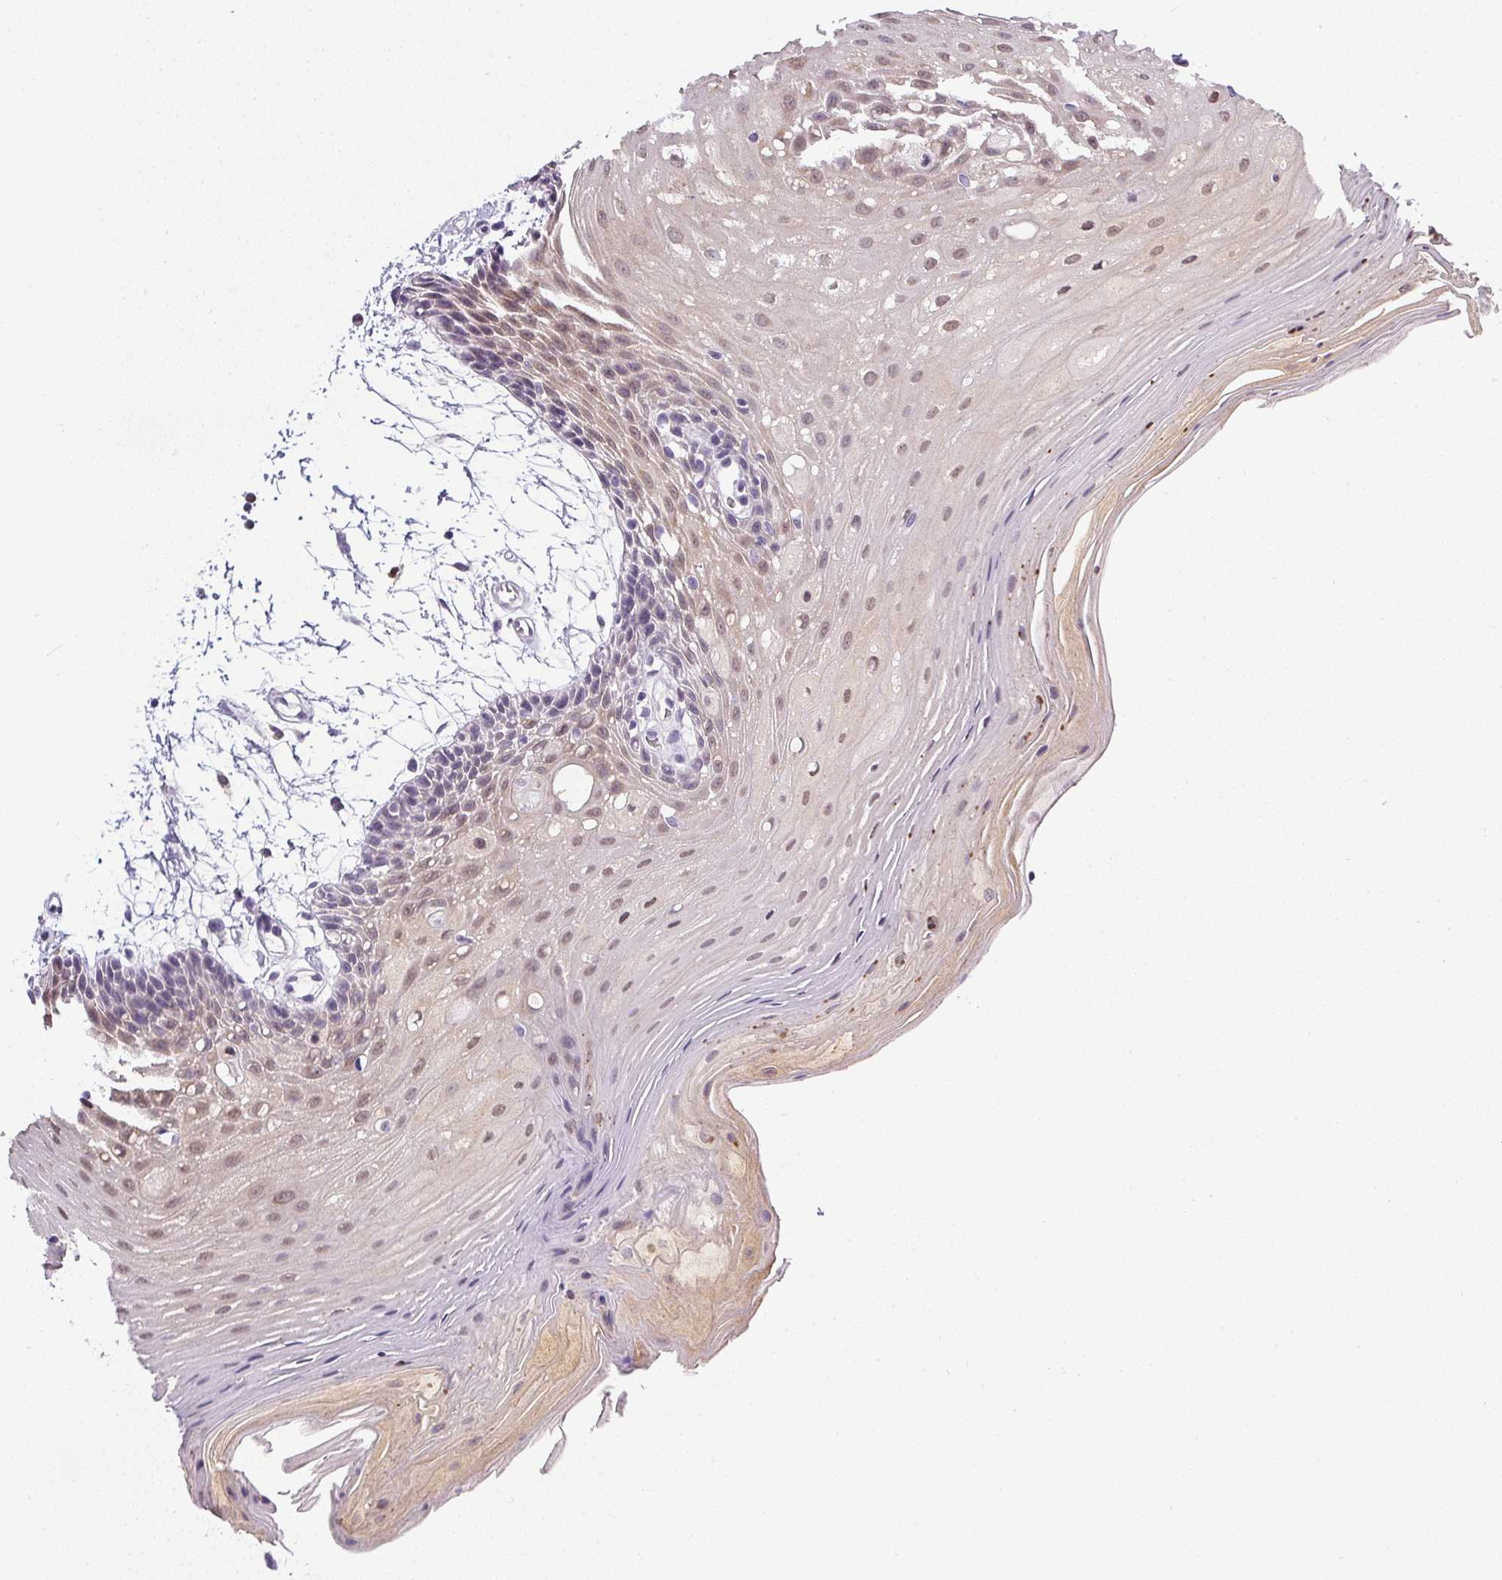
{"staining": {"intensity": "weak", "quantity": "25%-75%", "location": "nuclear"}, "tissue": "oral mucosa", "cell_type": "Squamous epithelial cells", "image_type": "normal", "snomed": [{"axis": "morphology", "description": "Normal tissue, NOS"}, {"axis": "morphology", "description": "Squamous cell carcinoma, NOS"}, {"axis": "topography", "description": "Oral tissue"}, {"axis": "topography", "description": "Tounge, NOS"}, {"axis": "topography", "description": "Head-Neck"}], "caption": "DAB (3,3'-diaminobenzidine) immunohistochemical staining of normal oral mucosa exhibits weak nuclear protein positivity in approximately 25%-75% of squamous epithelial cells.", "gene": "DNAJC5G", "patient": {"sex": "male", "age": 62}}